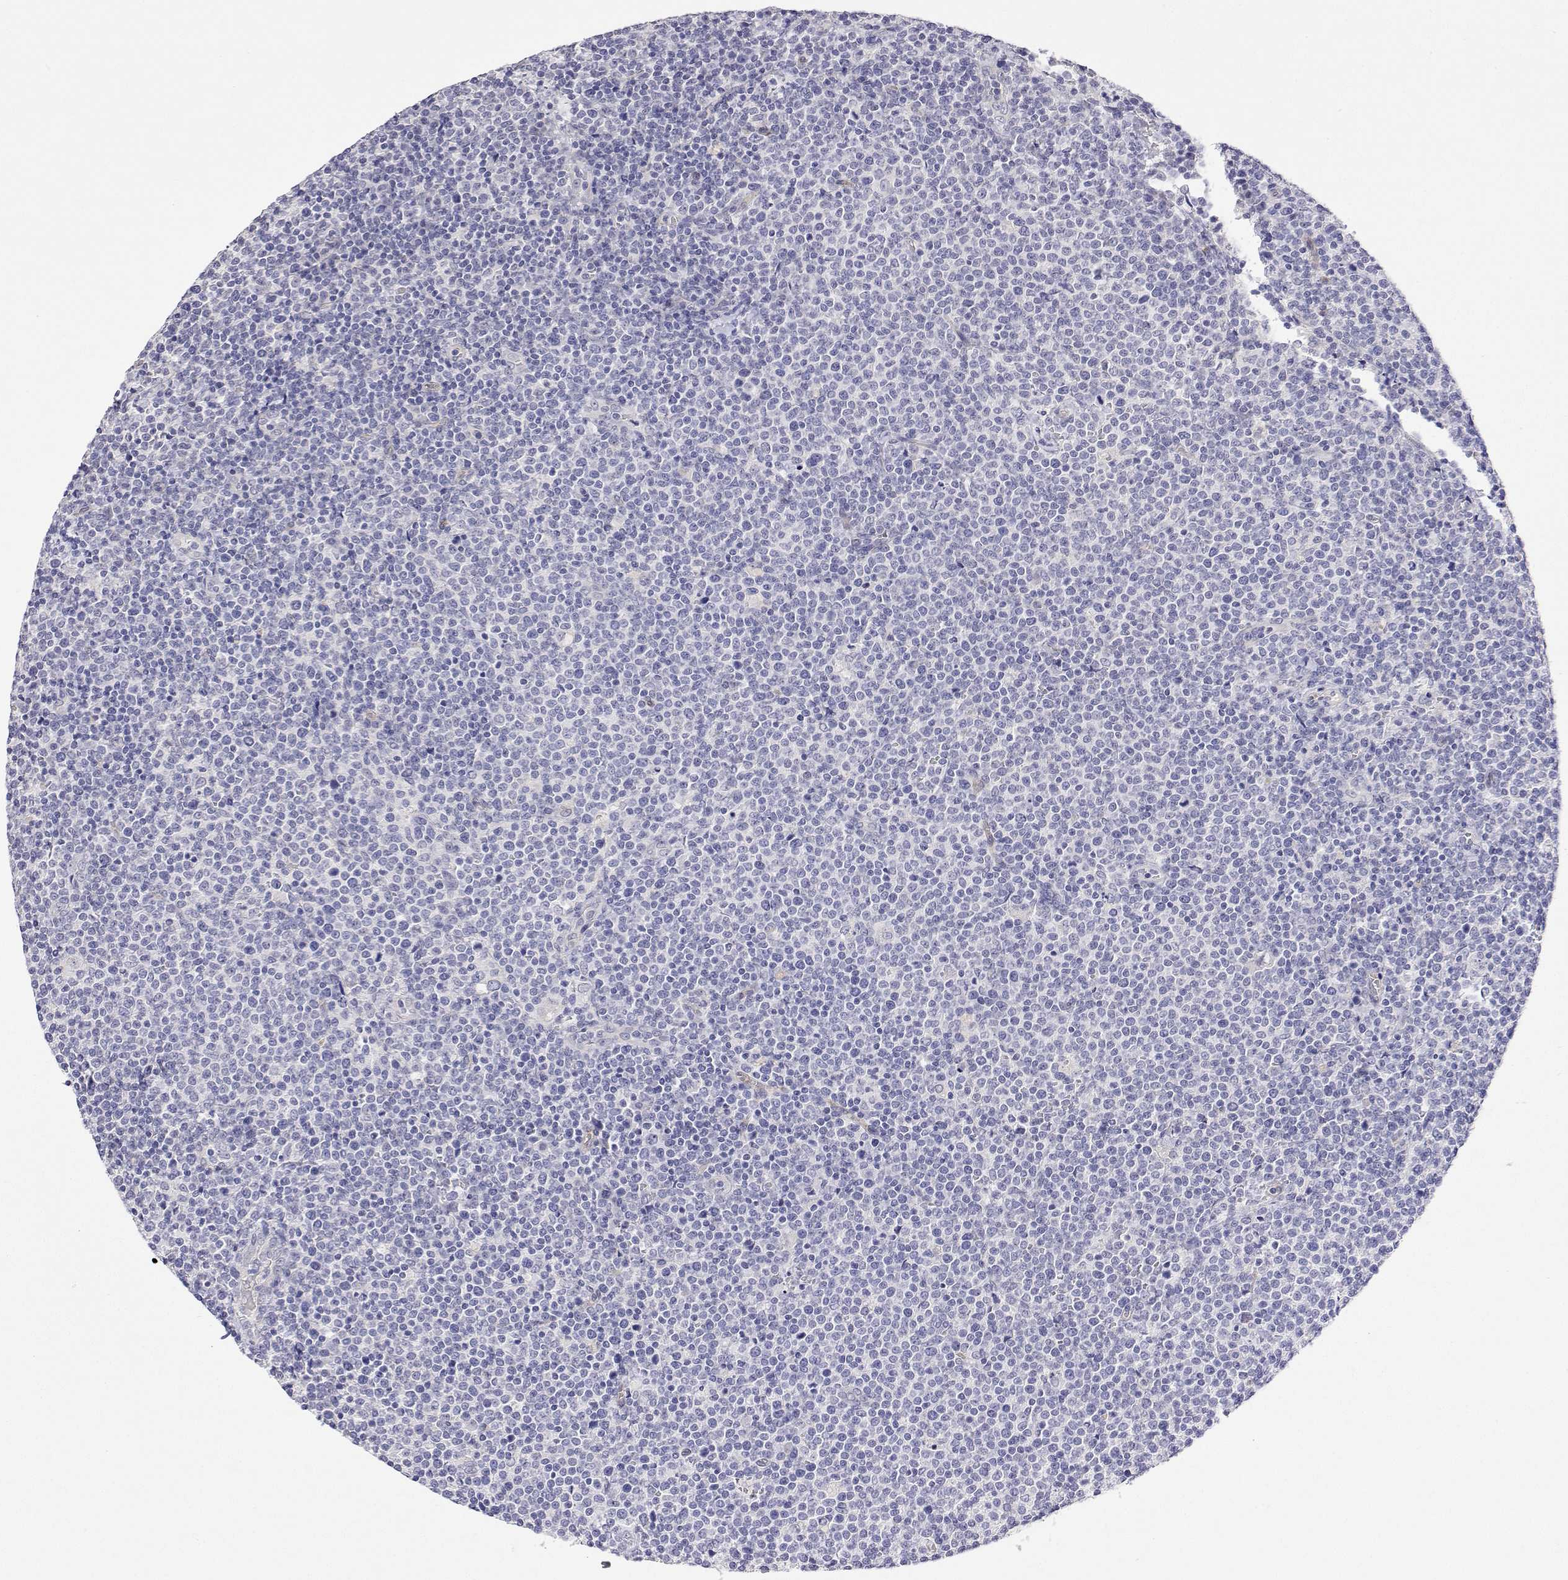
{"staining": {"intensity": "negative", "quantity": "none", "location": "none"}, "tissue": "lymphoma", "cell_type": "Tumor cells", "image_type": "cancer", "snomed": [{"axis": "morphology", "description": "Malignant lymphoma, non-Hodgkin's type, High grade"}, {"axis": "topography", "description": "Lymph node"}], "caption": "Protein analysis of lymphoma reveals no significant positivity in tumor cells.", "gene": "PLCB1", "patient": {"sex": "male", "age": 61}}